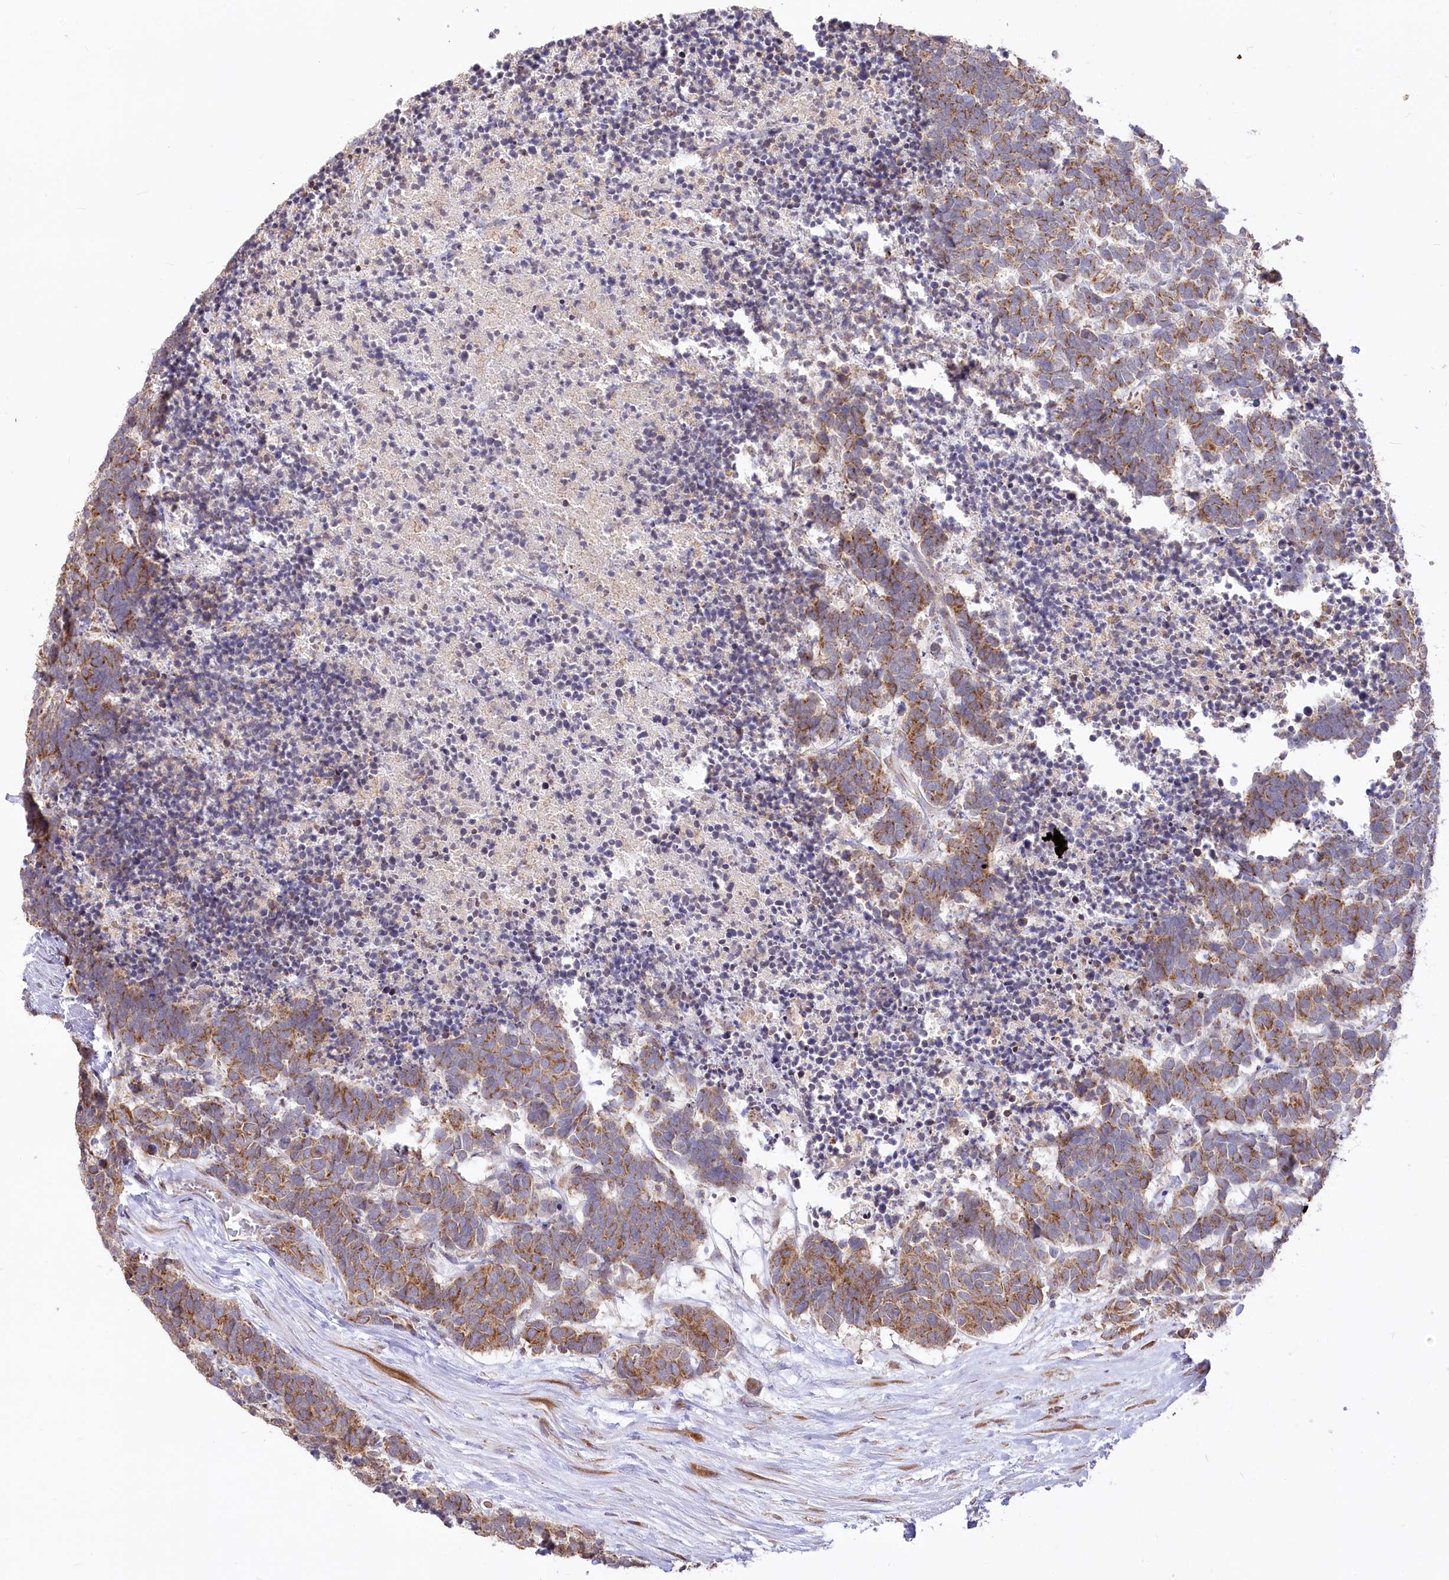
{"staining": {"intensity": "moderate", "quantity": ">75%", "location": "cytoplasmic/membranous"}, "tissue": "carcinoid", "cell_type": "Tumor cells", "image_type": "cancer", "snomed": [{"axis": "morphology", "description": "Carcinoma, NOS"}, {"axis": "morphology", "description": "Carcinoid, malignant, NOS"}, {"axis": "topography", "description": "Urinary bladder"}], "caption": "Carcinoid stained with a protein marker reveals moderate staining in tumor cells.", "gene": "STT3B", "patient": {"sex": "male", "age": 57}}